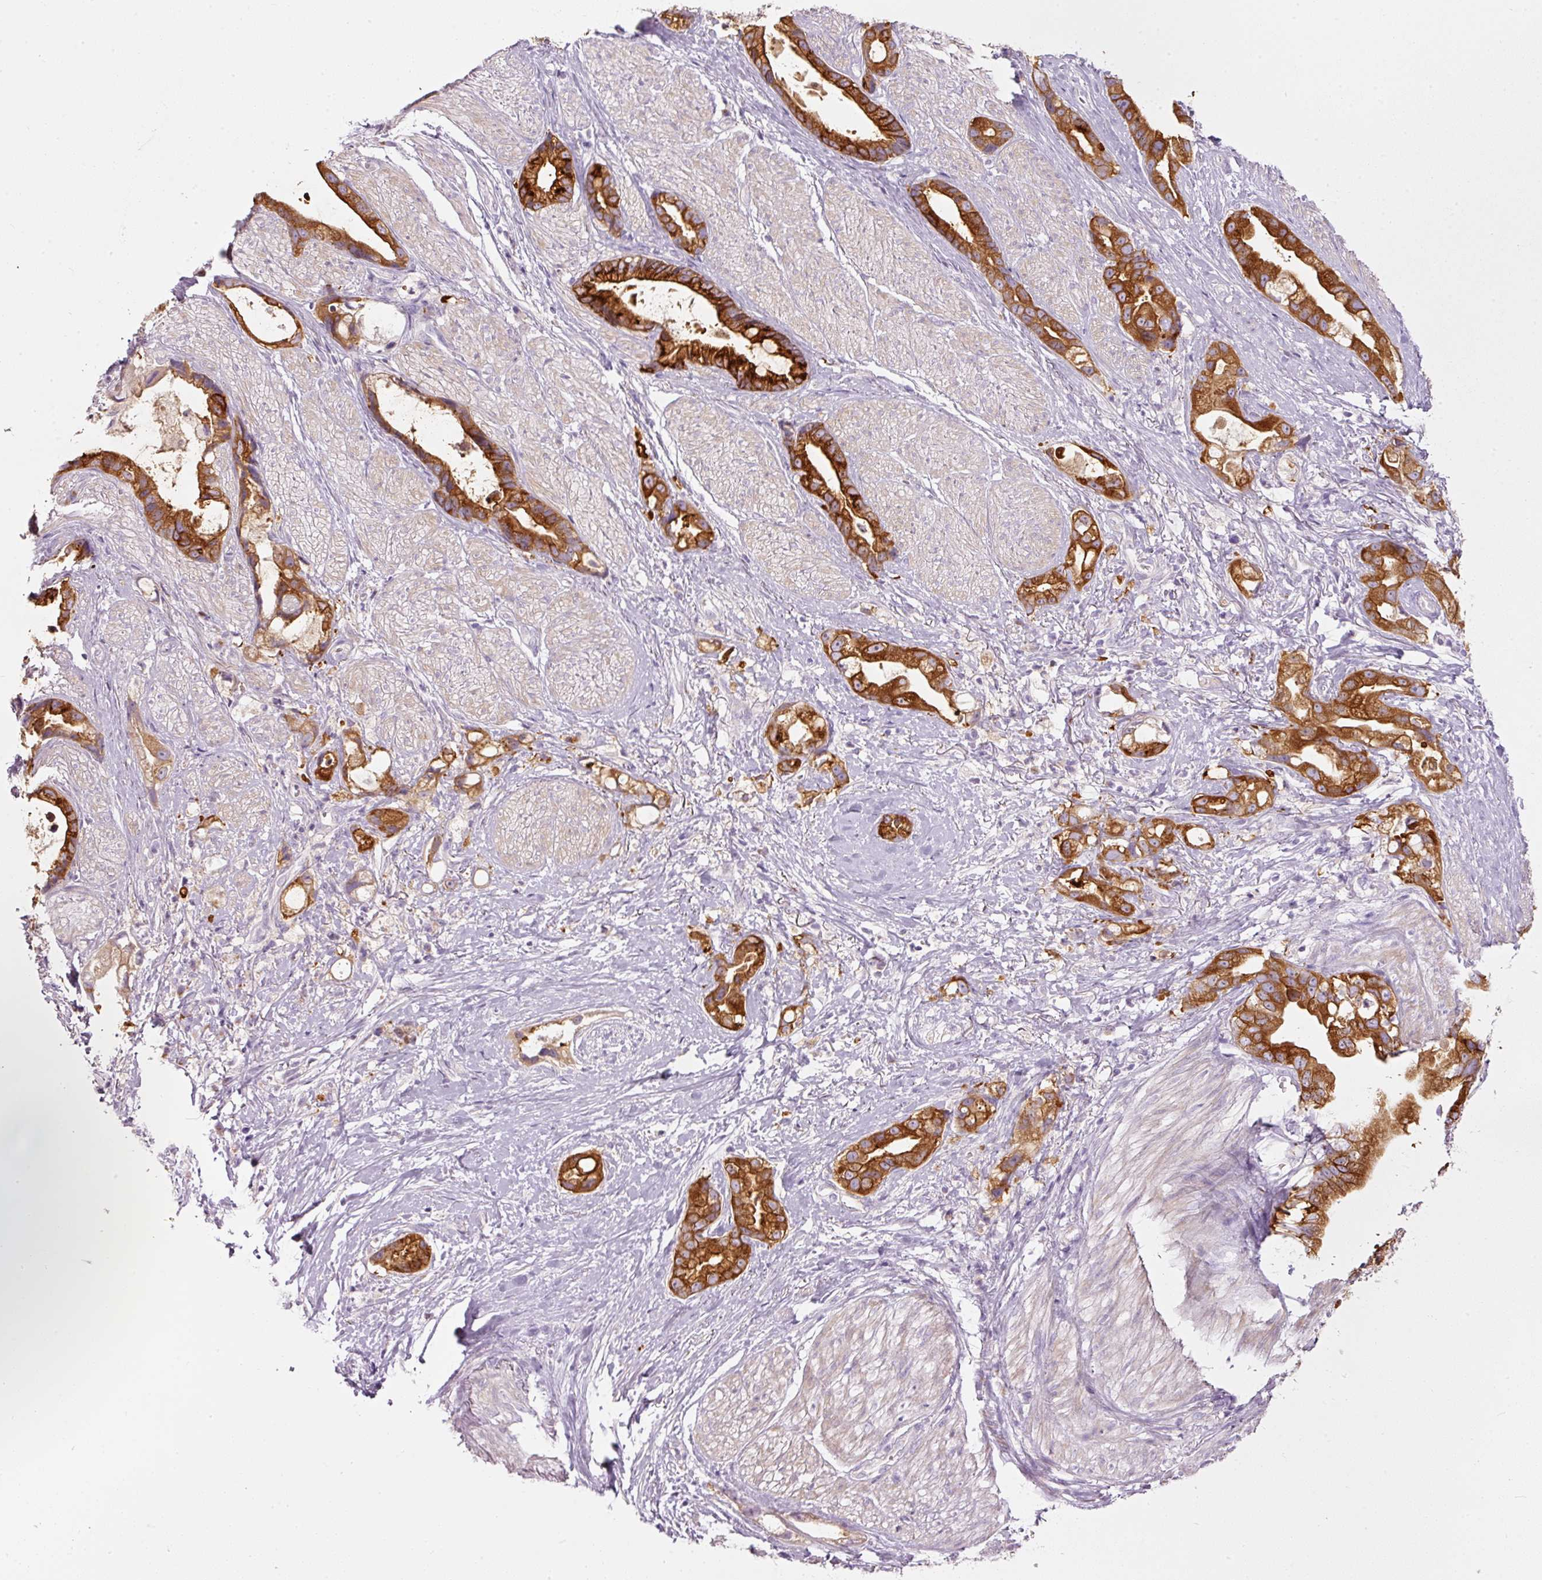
{"staining": {"intensity": "strong", "quantity": ">75%", "location": "cytoplasmic/membranous"}, "tissue": "stomach cancer", "cell_type": "Tumor cells", "image_type": "cancer", "snomed": [{"axis": "morphology", "description": "Adenocarcinoma, NOS"}, {"axis": "topography", "description": "Stomach"}], "caption": "Human stomach cancer stained for a protein (brown) demonstrates strong cytoplasmic/membranous positive positivity in approximately >75% of tumor cells.", "gene": "PDXDC1", "patient": {"sex": "male", "age": 55}}